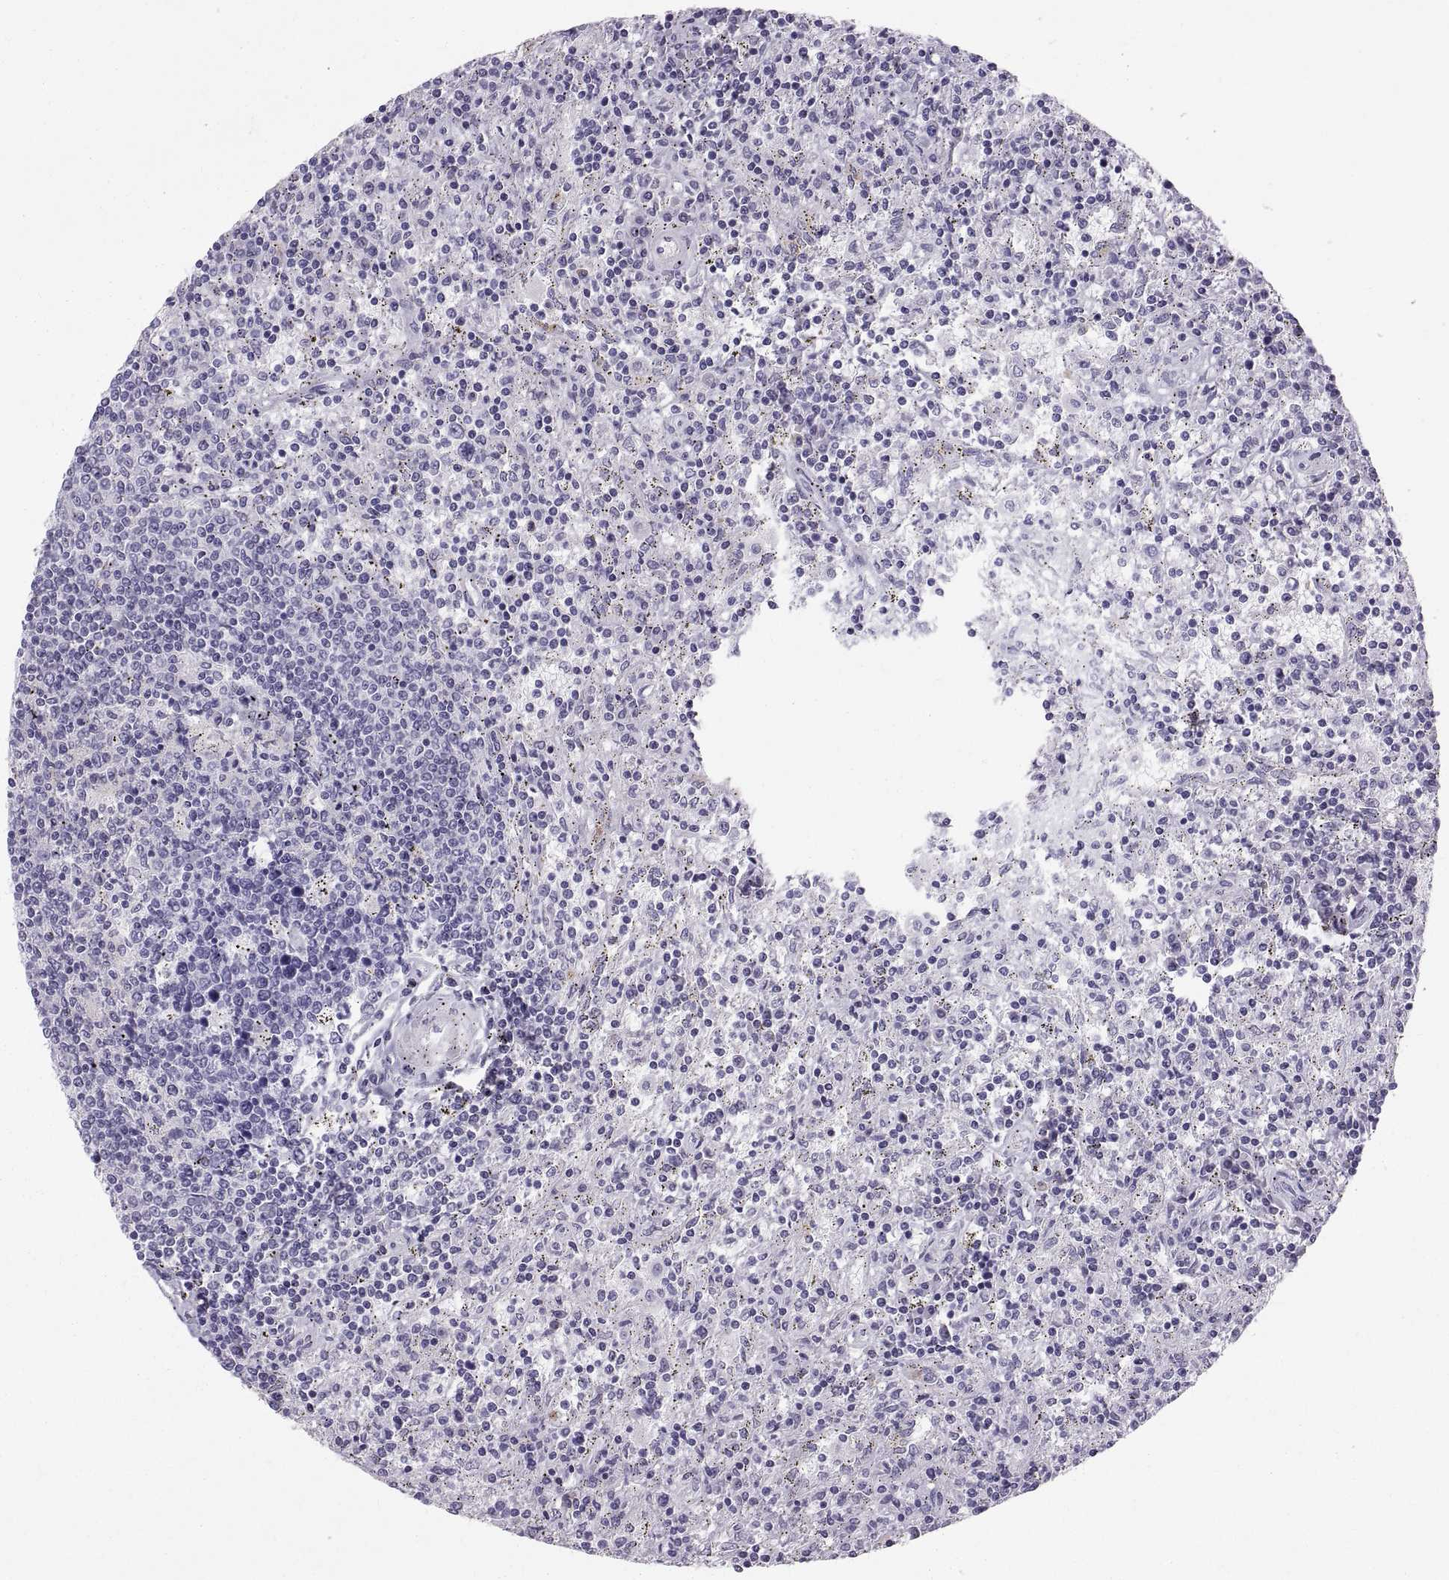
{"staining": {"intensity": "negative", "quantity": "none", "location": "none"}, "tissue": "lymphoma", "cell_type": "Tumor cells", "image_type": "cancer", "snomed": [{"axis": "morphology", "description": "Malignant lymphoma, non-Hodgkin's type, Low grade"}, {"axis": "topography", "description": "Spleen"}], "caption": "Immunohistochemical staining of malignant lymphoma, non-Hodgkin's type (low-grade) demonstrates no significant staining in tumor cells. Brightfield microscopy of IHC stained with DAB (brown) and hematoxylin (blue), captured at high magnification.", "gene": "SLC22A6", "patient": {"sex": "male", "age": 62}}